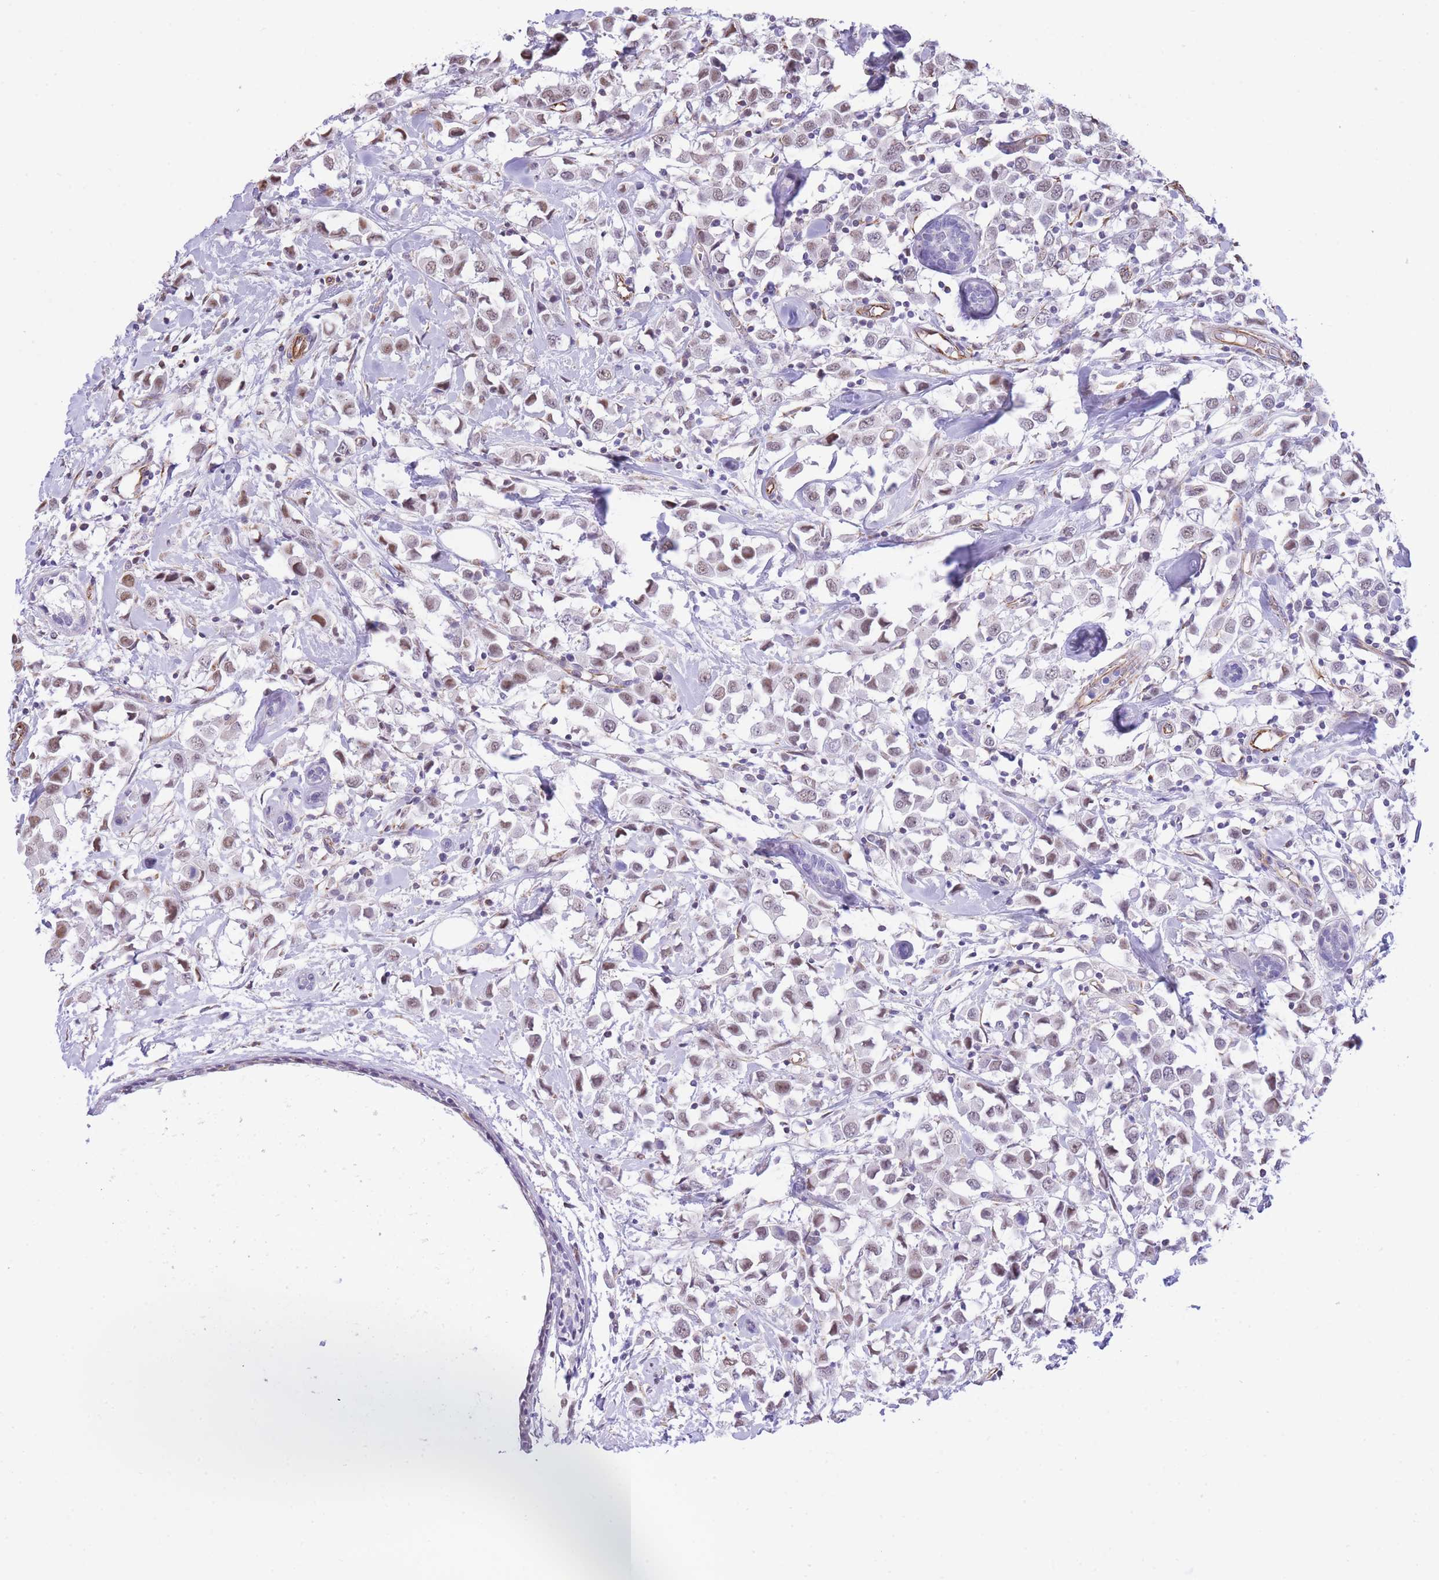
{"staining": {"intensity": "weak", "quantity": ">75%", "location": "nuclear"}, "tissue": "breast cancer", "cell_type": "Tumor cells", "image_type": "cancer", "snomed": [{"axis": "morphology", "description": "Duct carcinoma"}, {"axis": "topography", "description": "Breast"}], "caption": "Immunohistochemical staining of invasive ductal carcinoma (breast) displays low levels of weak nuclear protein staining in about >75% of tumor cells. Immunohistochemistry (ihc) stains the protein of interest in brown and the nuclei are stained blue.", "gene": "PSG8", "patient": {"sex": "female", "age": 61}}